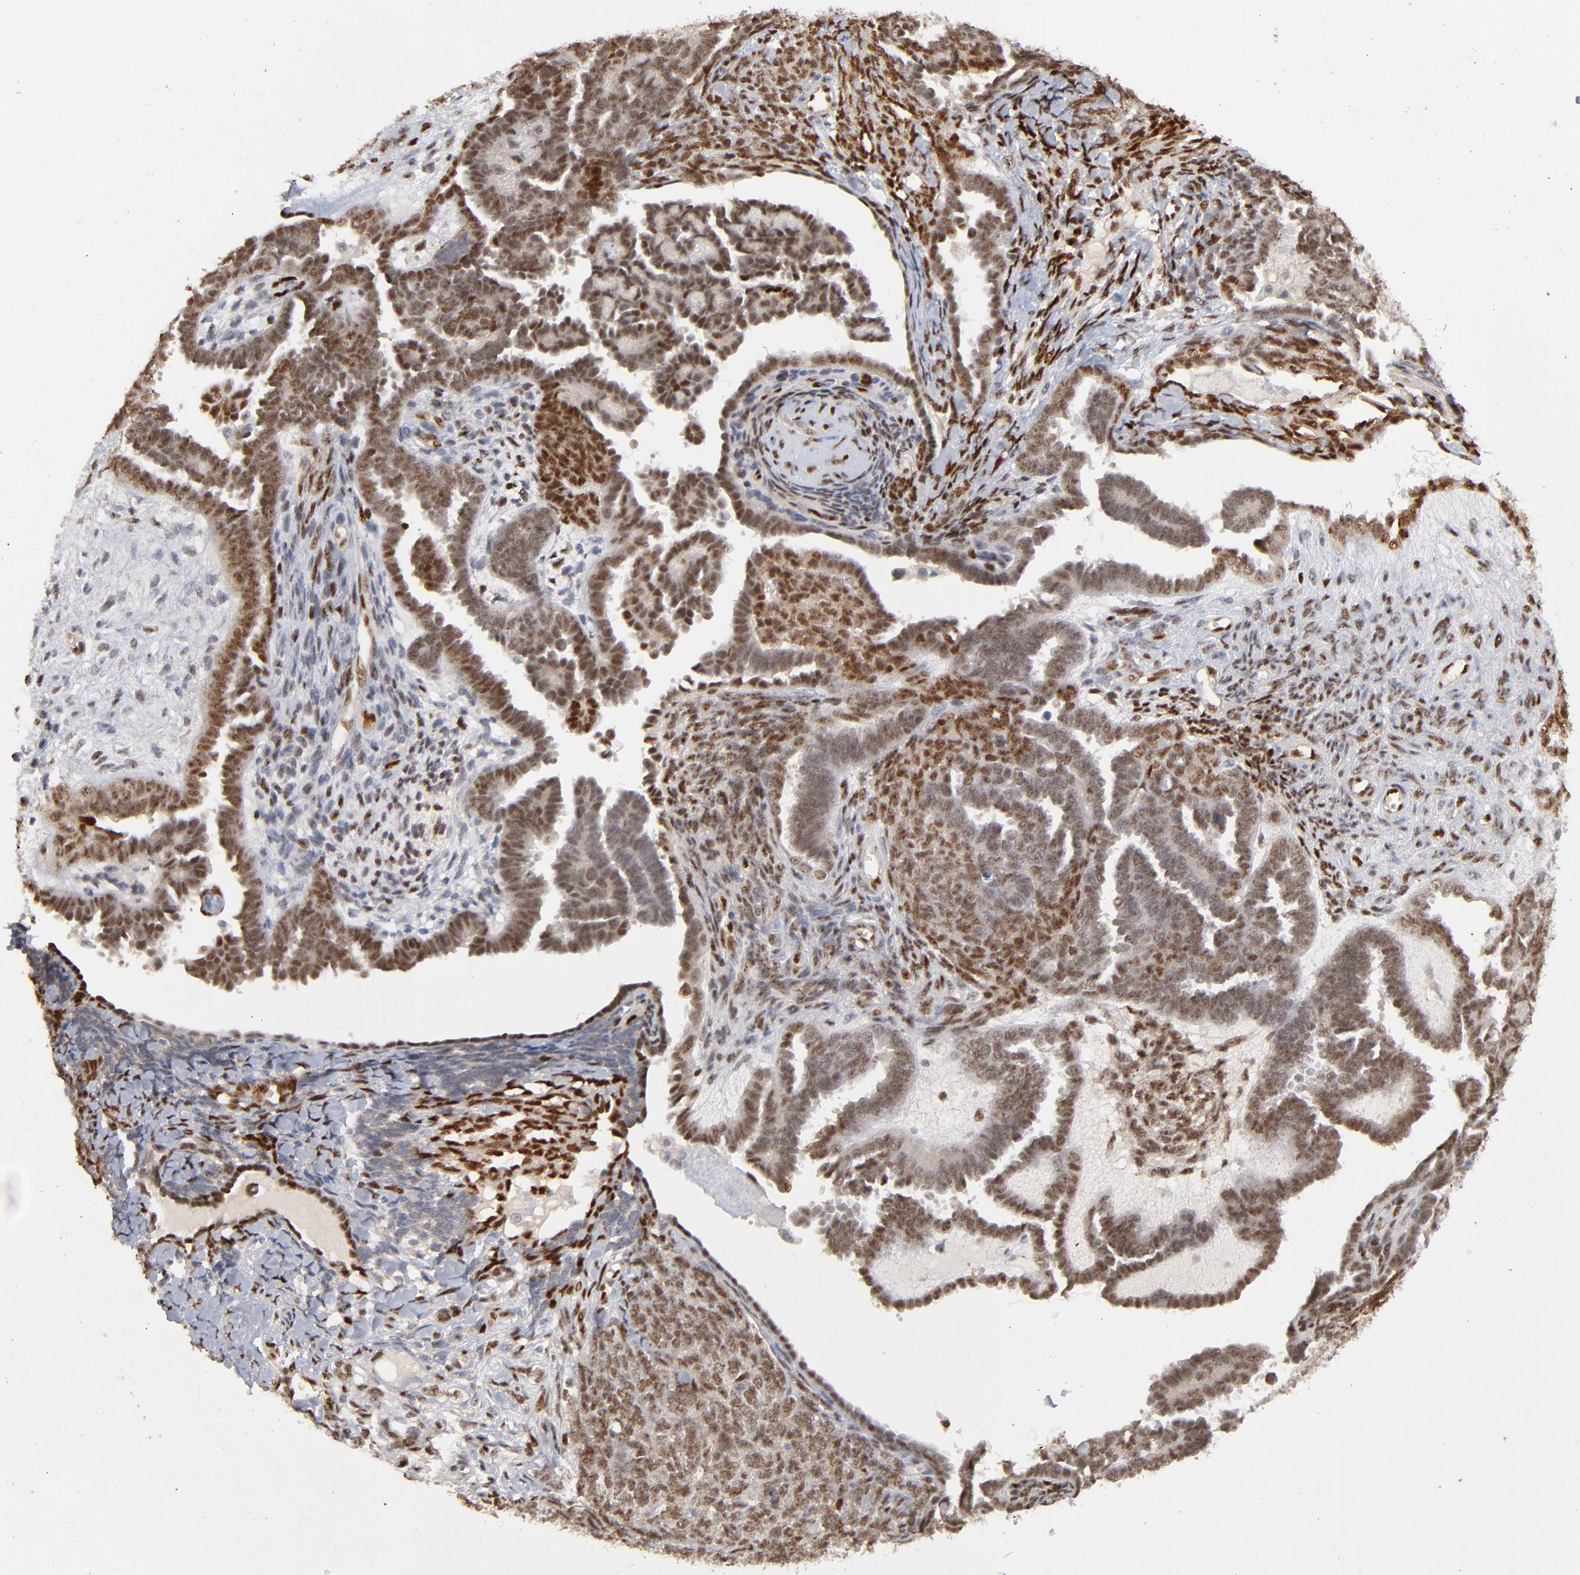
{"staining": {"intensity": "moderate", "quantity": ">75%", "location": "nuclear"}, "tissue": "endometrial cancer", "cell_type": "Tumor cells", "image_type": "cancer", "snomed": [{"axis": "morphology", "description": "Neoplasm, malignant, NOS"}, {"axis": "topography", "description": "Endometrium"}], "caption": "A high-resolution micrograph shows IHC staining of endometrial cancer (neoplasm (malignant)), which exhibits moderate nuclear expression in about >75% of tumor cells.", "gene": "NFIB", "patient": {"sex": "female", "age": 74}}